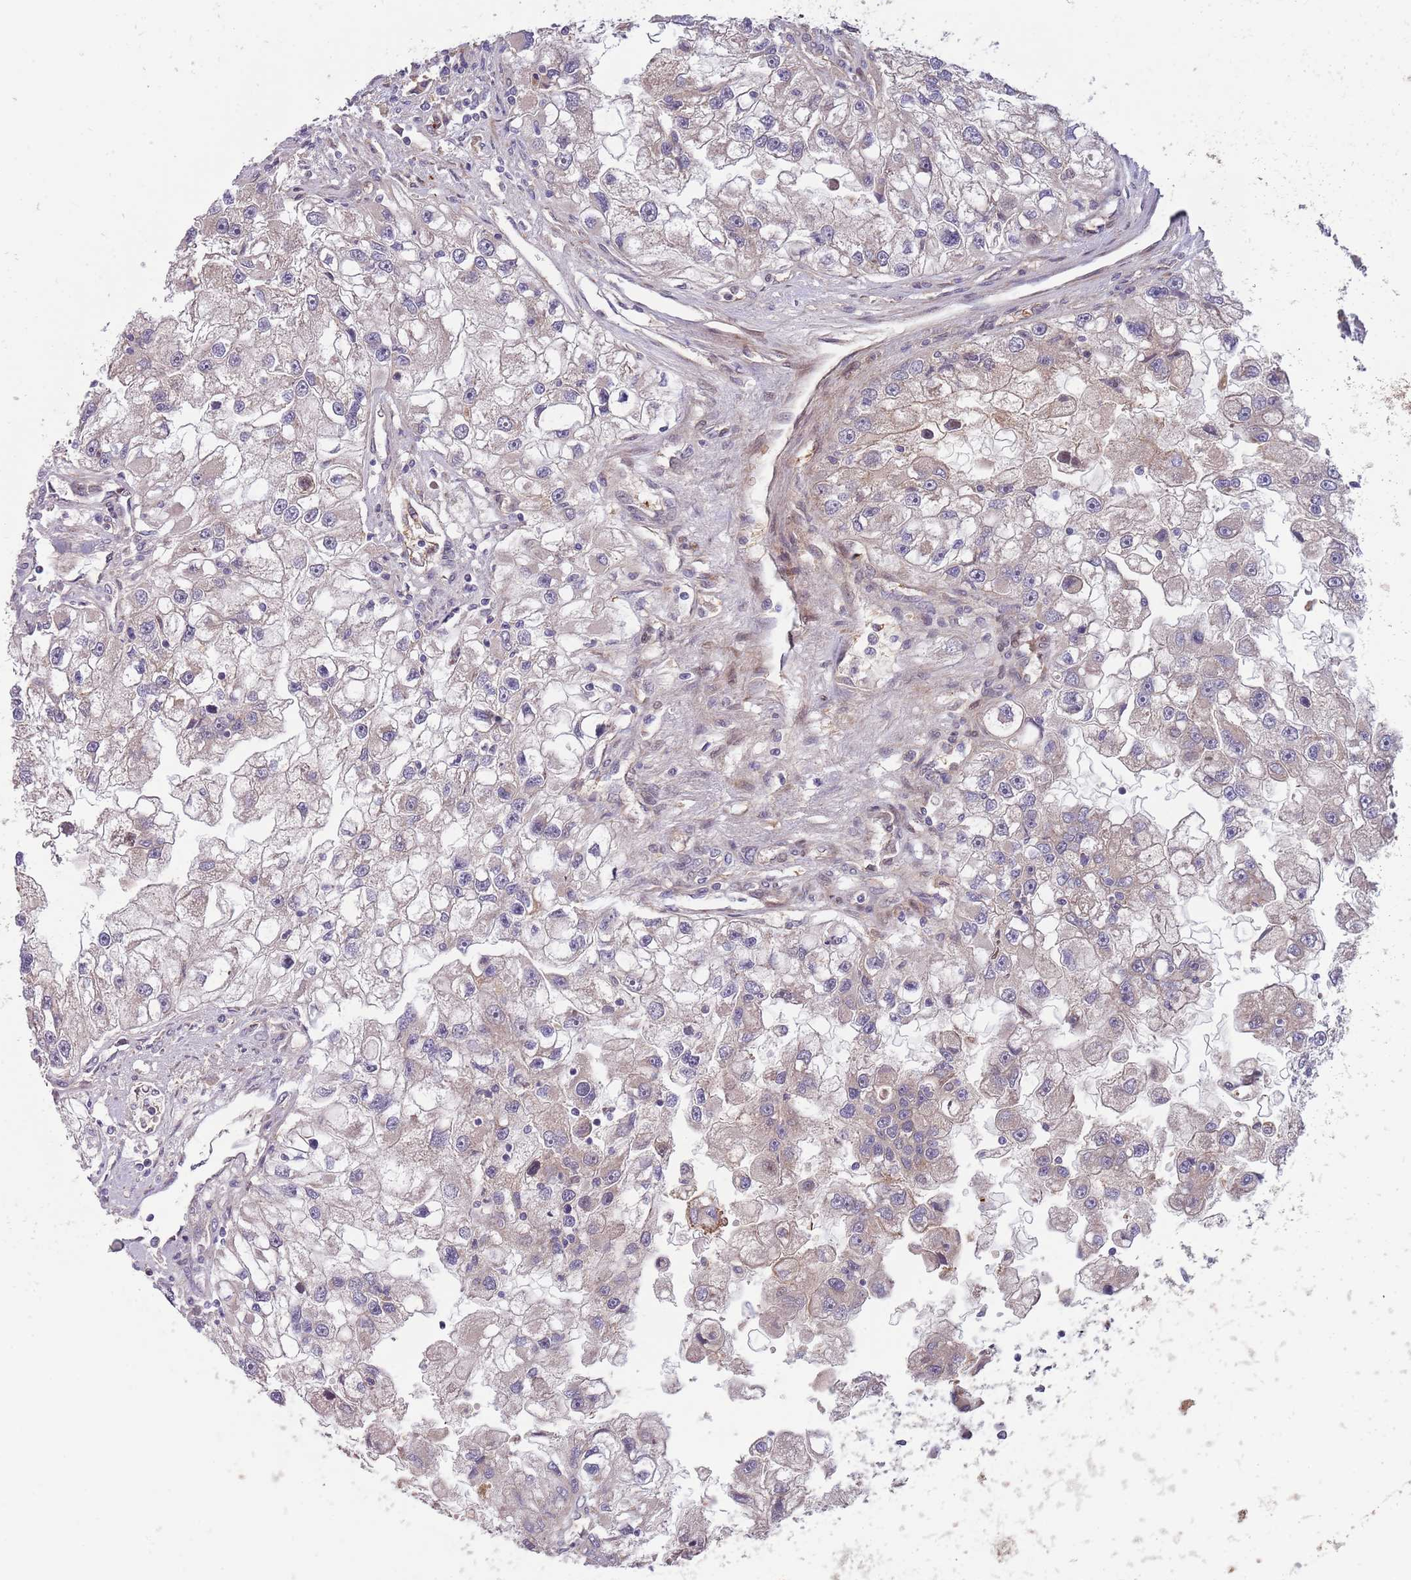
{"staining": {"intensity": "weak", "quantity": "<25%", "location": "cytoplasmic/membranous"}, "tissue": "renal cancer", "cell_type": "Tumor cells", "image_type": "cancer", "snomed": [{"axis": "morphology", "description": "Adenocarcinoma, NOS"}, {"axis": "topography", "description": "Kidney"}], "caption": "The image reveals no staining of tumor cells in renal adenocarcinoma.", "gene": "NT5DC4", "patient": {"sex": "male", "age": 63}}